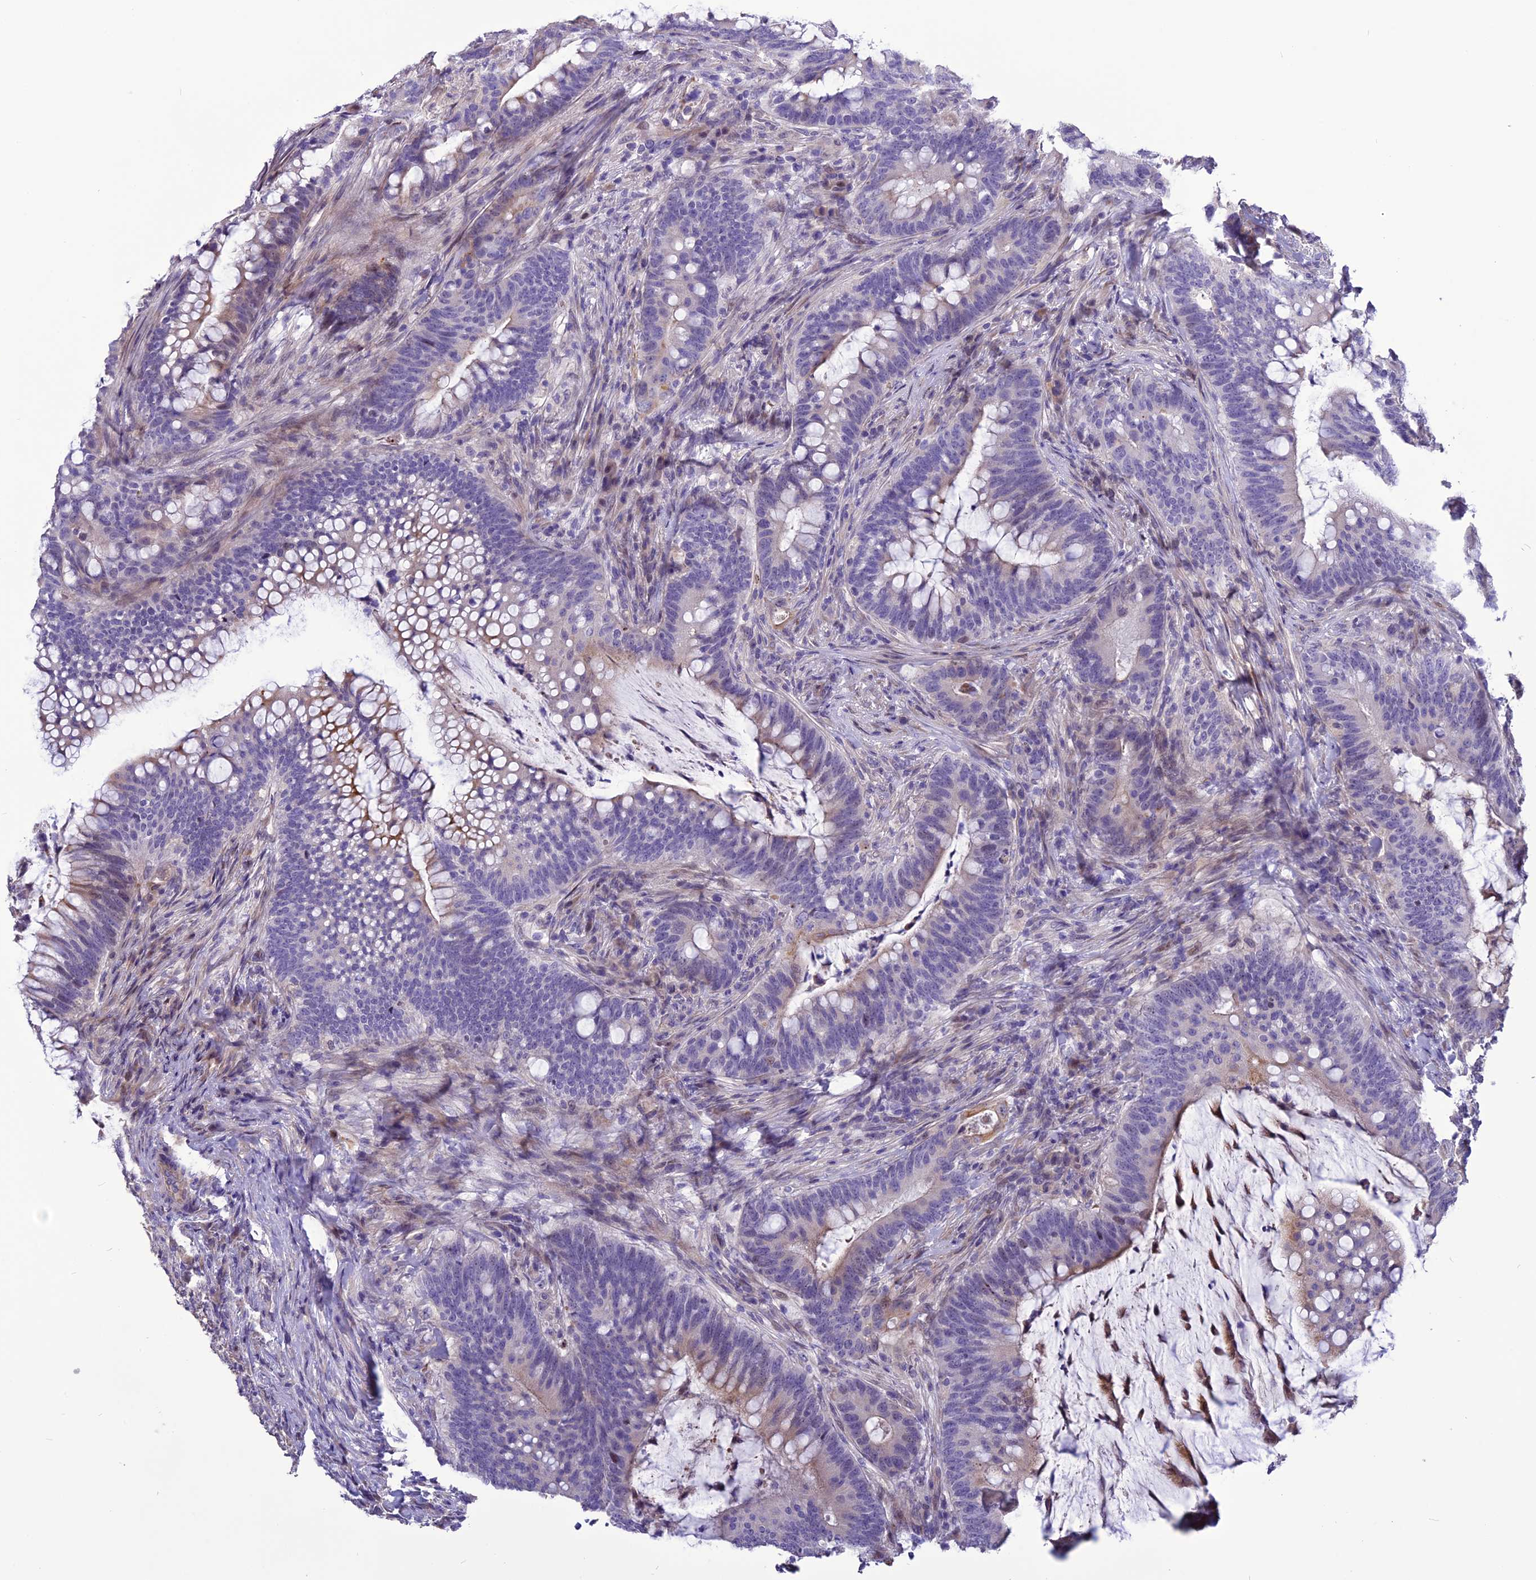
{"staining": {"intensity": "negative", "quantity": "none", "location": "none"}, "tissue": "colorectal cancer", "cell_type": "Tumor cells", "image_type": "cancer", "snomed": [{"axis": "morphology", "description": "Adenocarcinoma, NOS"}, {"axis": "topography", "description": "Colon"}], "caption": "DAB immunohistochemical staining of human colorectal cancer (adenocarcinoma) displays no significant positivity in tumor cells.", "gene": "SPG21", "patient": {"sex": "female", "age": 66}}